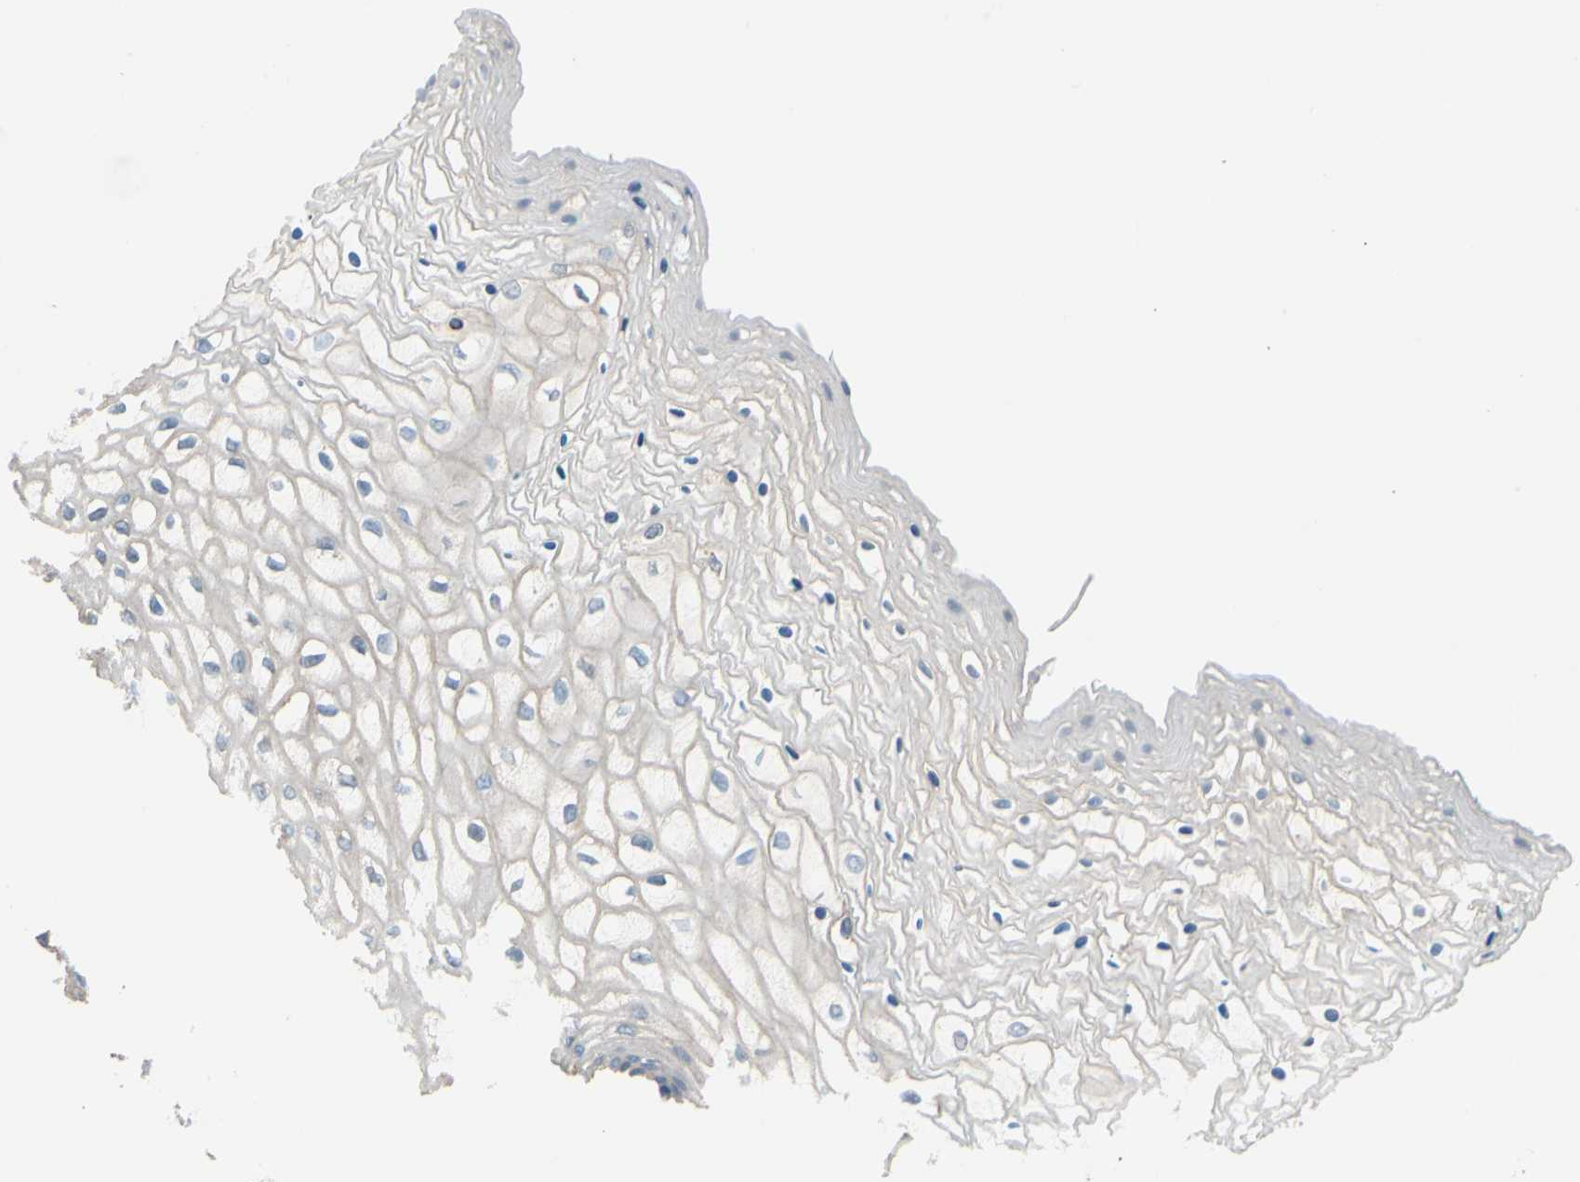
{"staining": {"intensity": "weak", "quantity": "25%-75%", "location": "cytoplasmic/membranous"}, "tissue": "vagina", "cell_type": "Squamous epithelial cells", "image_type": "normal", "snomed": [{"axis": "morphology", "description": "Normal tissue, NOS"}, {"axis": "topography", "description": "Vagina"}], "caption": "Immunohistochemistry (DAB (3,3'-diaminobenzidine)) staining of unremarkable vagina exhibits weak cytoplasmic/membranous protein positivity in about 25%-75% of squamous epithelial cells. Using DAB (3,3'-diaminobenzidine) (brown) and hematoxylin (blue) stains, captured at high magnification using brightfield microscopy.", "gene": "SPTAN1", "patient": {"sex": "female", "age": 34}}